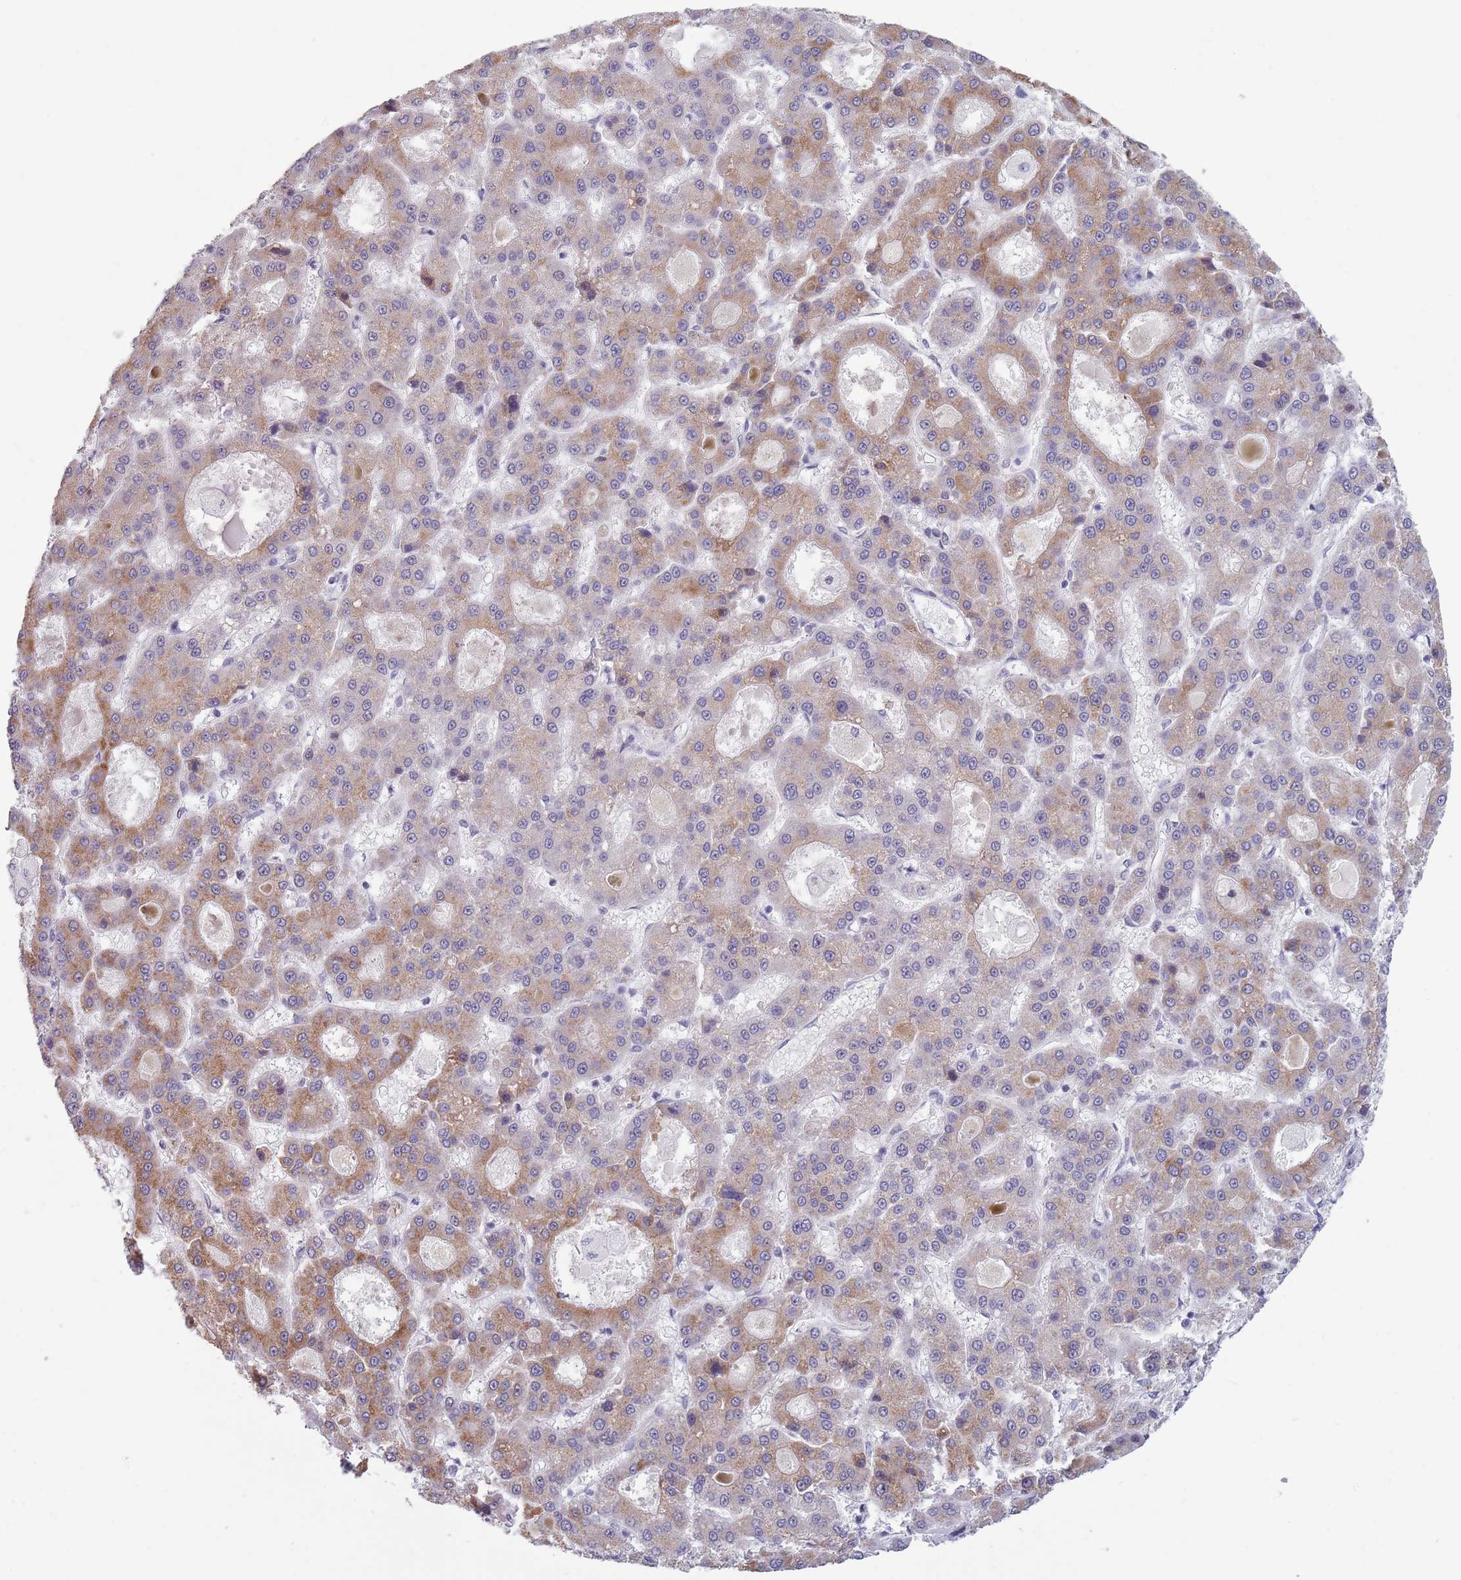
{"staining": {"intensity": "moderate", "quantity": ">75%", "location": "cytoplasmic/membranous"}, "tissue": "liver cancer", "cell_type": "Tumor cells", "image_type": "cancer", "snomed": [{"axis": "morphology", "description": "Carcinoma, Hepatocellular, NOS"}, {"axis": "topography", "description": "Liver"}], "caption": "Tumor cells show medium levels of moderate cytoplasmic/membranous positivity in approximately >75% of cells in human hepatocellular carcinoma (liver). The staining was performed using DAB (3,3'-diaminobenzidine) to visualize the protein expression in brown, while the nuclei were stained in blue with hematoxylin (Magnification: 20x).", "gene": "ZKSCAN2", "patient": {"sex": "male", "age": 70}}